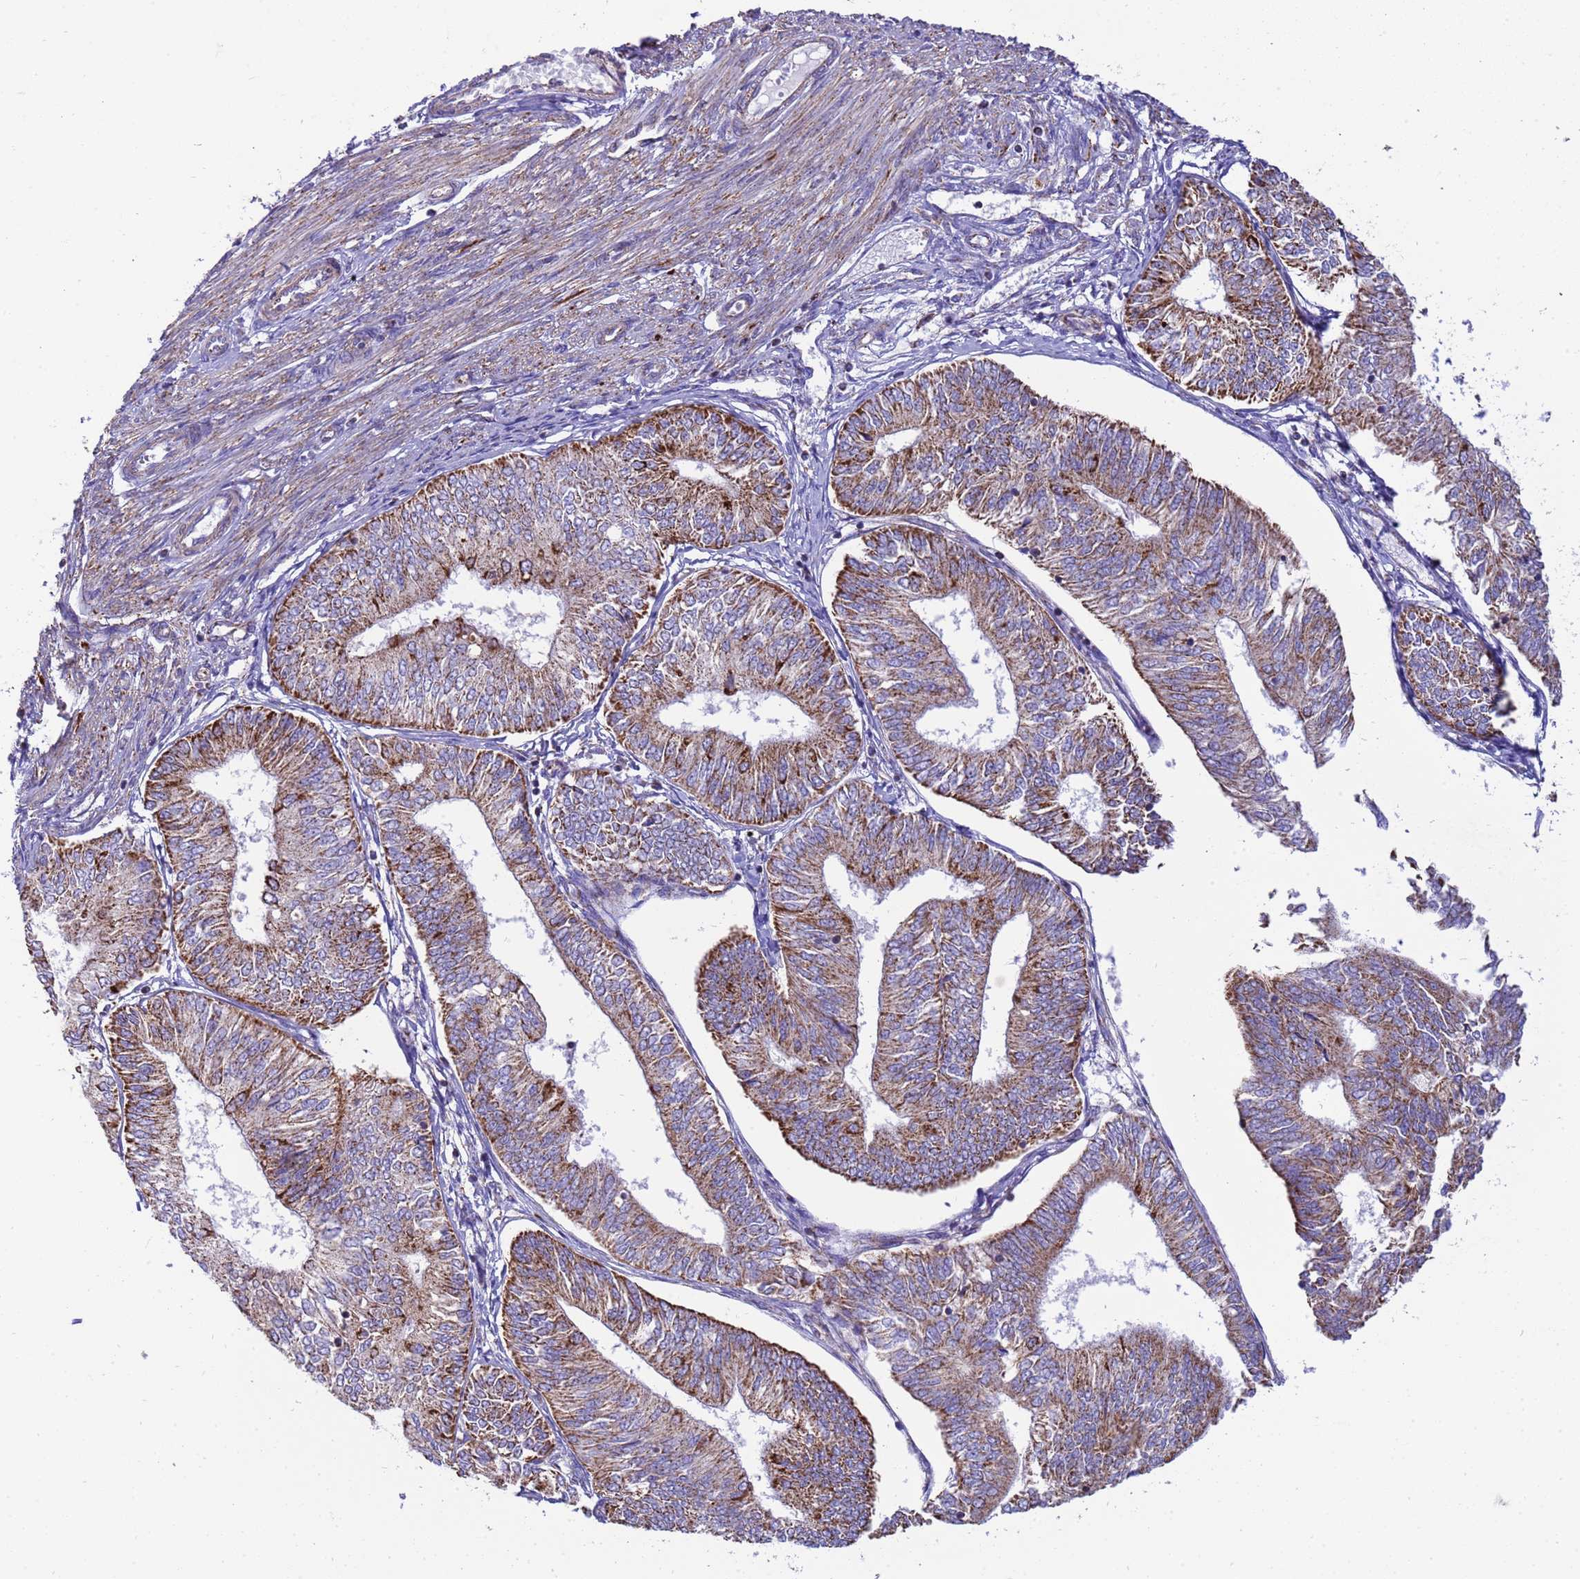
{"staining": {"intensity": "strong", "quantity": "25%-75%", "location": "cytoplasmic/membranous"}, "tissue": "endometrial cancer", "cell_type": "Tumor cells", "image_type": "cancer", "snomed": [{"axis": "morphology", "description": "Adenocarcinoma, NOS"}, {"axis": "topography", "description": "Endometrium"}], "caption": "Immunohistochemistry (IHC) micrograph of neoplastic tissue: endometrial adenocarcinoma stained using immunohistochemistry reveals high levels of strong protein expression localized specifically in the cytoplasmic/membranous of tumor cells, appearing as a cytoplasmic/membranous brown color.", "gene": "RNF165", "patient": {"sex": "female", "age": 58}}